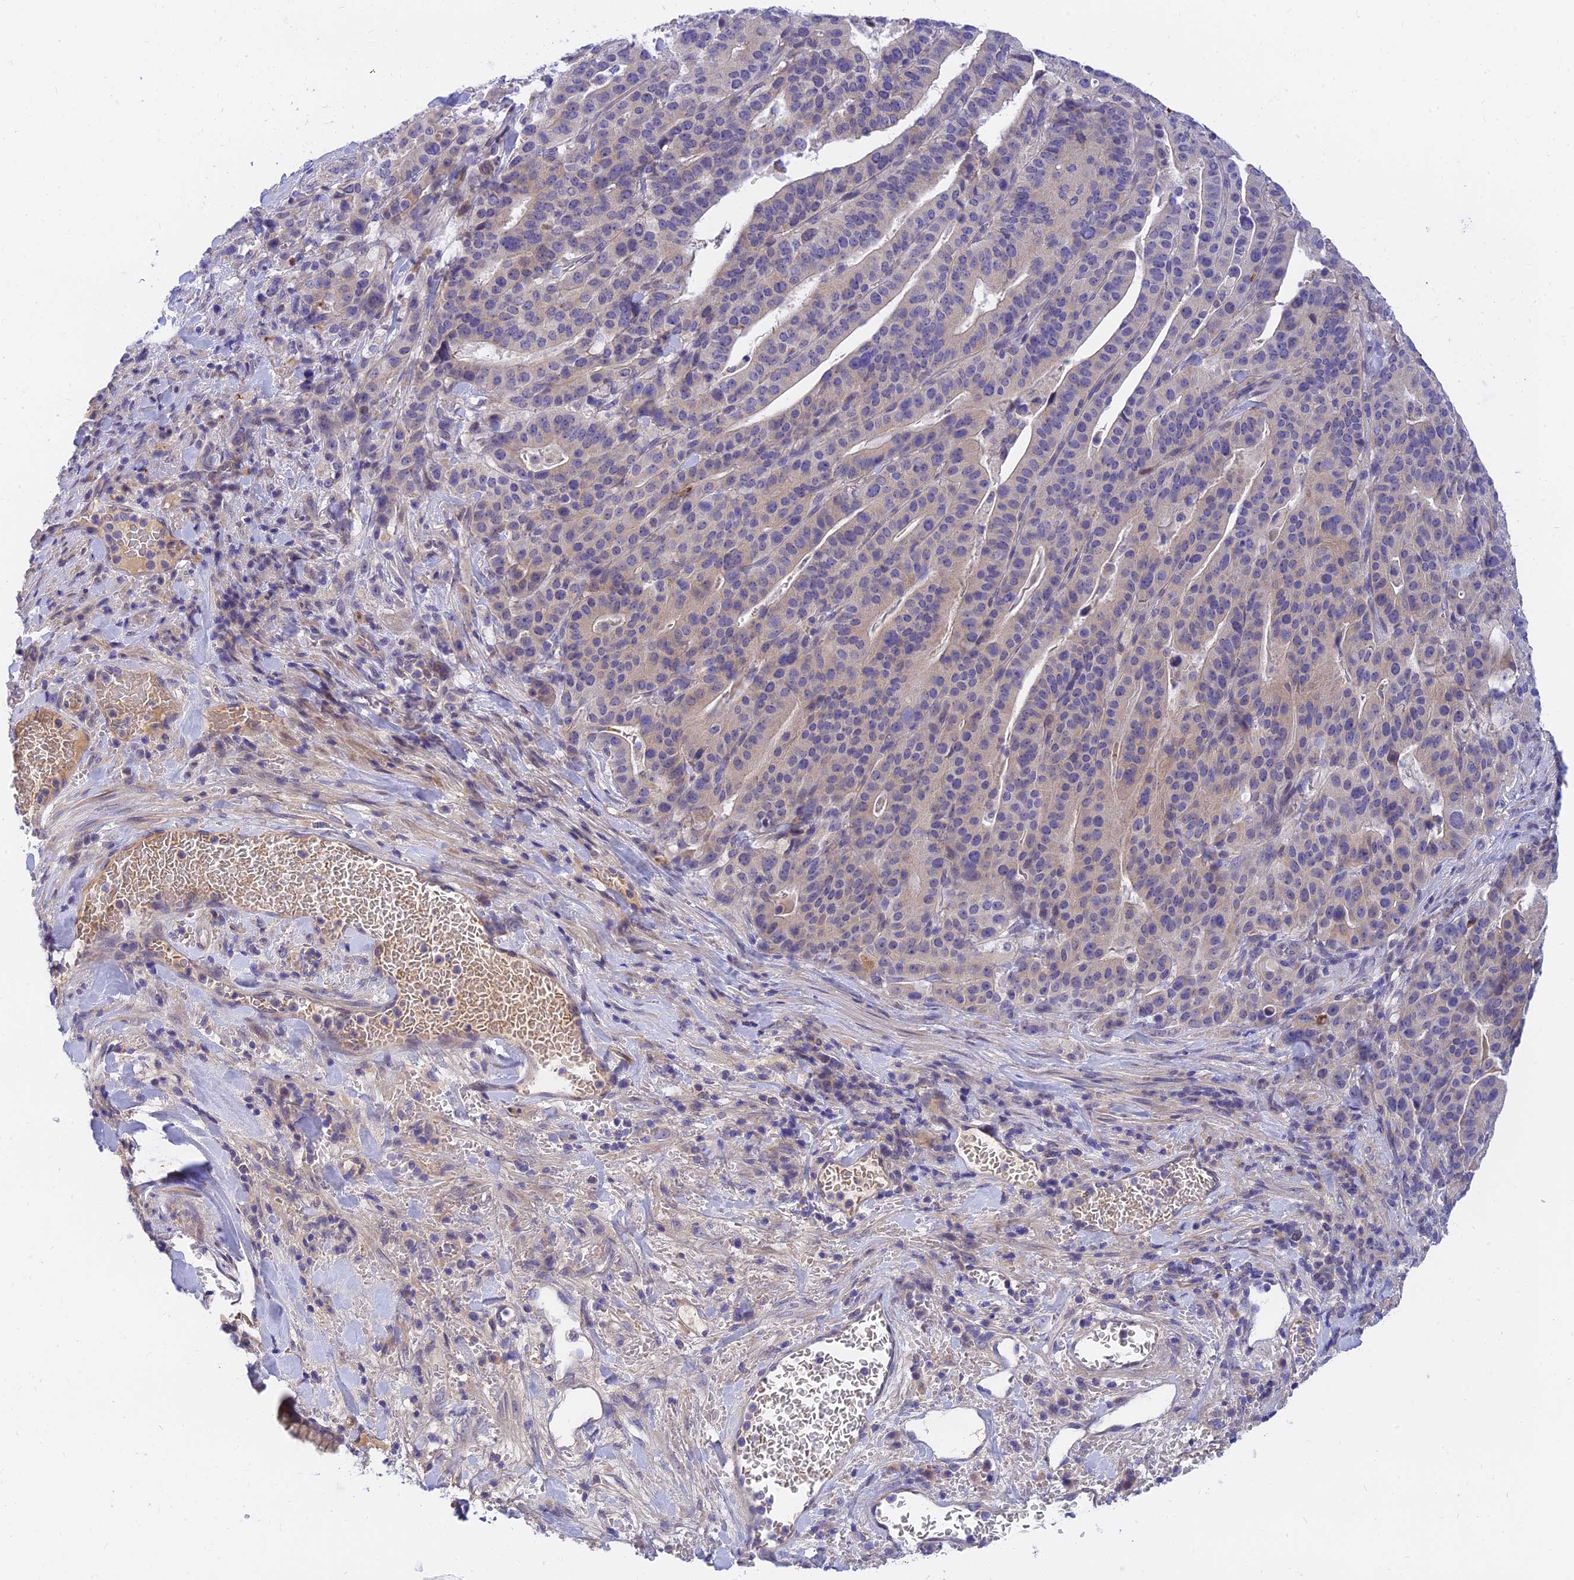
{"staining": {"intensity": "weak", "quantity": "25%-75%", "location": "cytoplasmic/membranous"}, "tissue": "stomach cancer", "cell_type": "Tumor cells", "image_type": "cancer", "snomed": [{"axis": "morphology", "description": "Adenocarcinoma, NOS"}, {"axis": "topography", "description": "Stomach"}], "caption": "Human adenocarcinoma (stomach) stained with a protein marker exhibits weak staining in tumor cells.", "gene": "ANKS4B", "patient": {"sex": "male", "age": 48}}